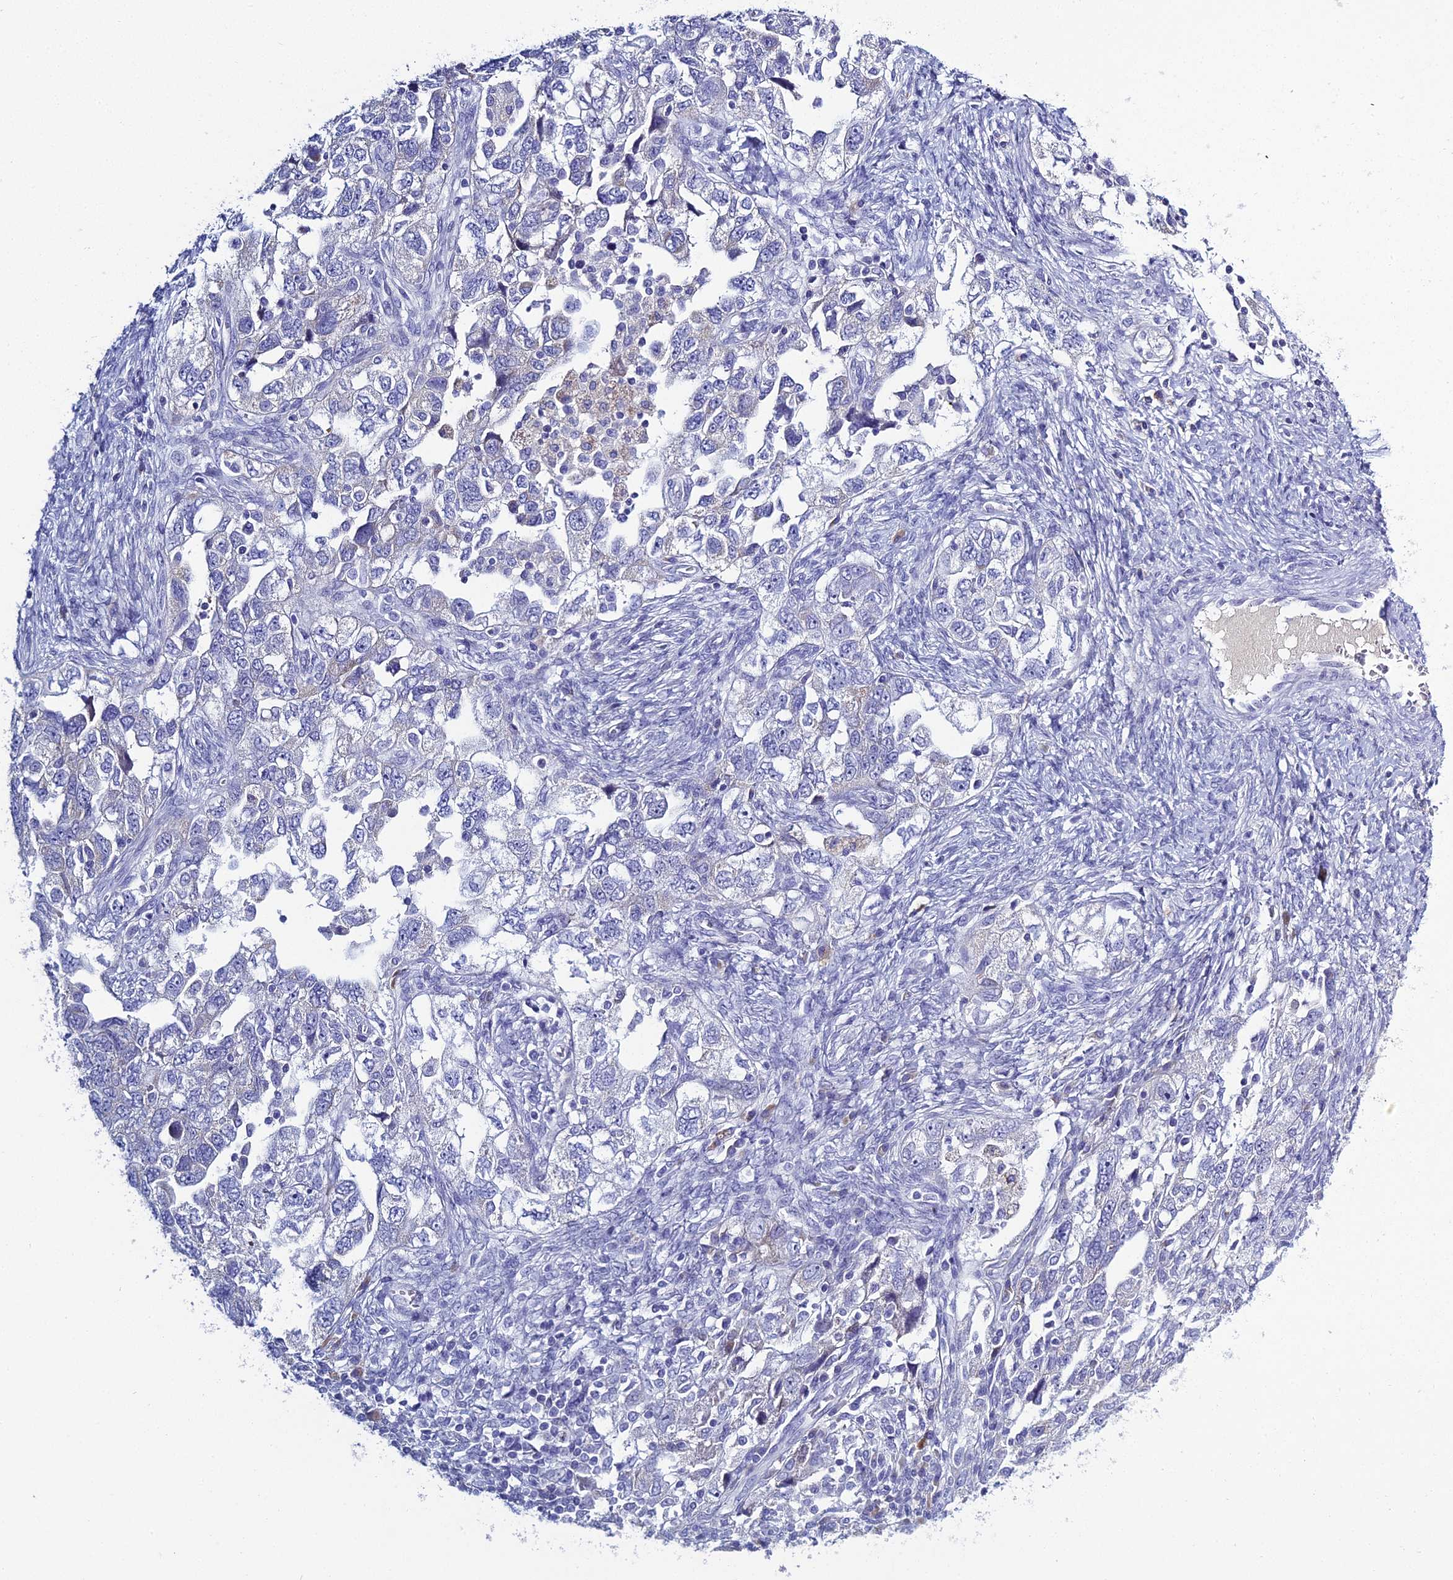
{"staining": {"intensity": "negative", "quantity": "none", "location": "none"}, "tissue": "ovarian cancer", "cell_type": "Tumor cells", "image_type": "cancer", "snomed": [{"axis": "morphology", "description": "Carcinoma, NOS"}, {"axis": "morphology", "description": "Cystadenocarcinoma, serous, NOS"}, {"axis": "topography", "description": "Ovary"}], "caption": "Immunohistochemical staining of human ovarian cancer (serous cystadenocarcinoma) demonstrates no significant staining in tumor cells. Nuclei are stained in blue.", "gene": "MUC13", "patient": {"sex": "female", "age": 69}}